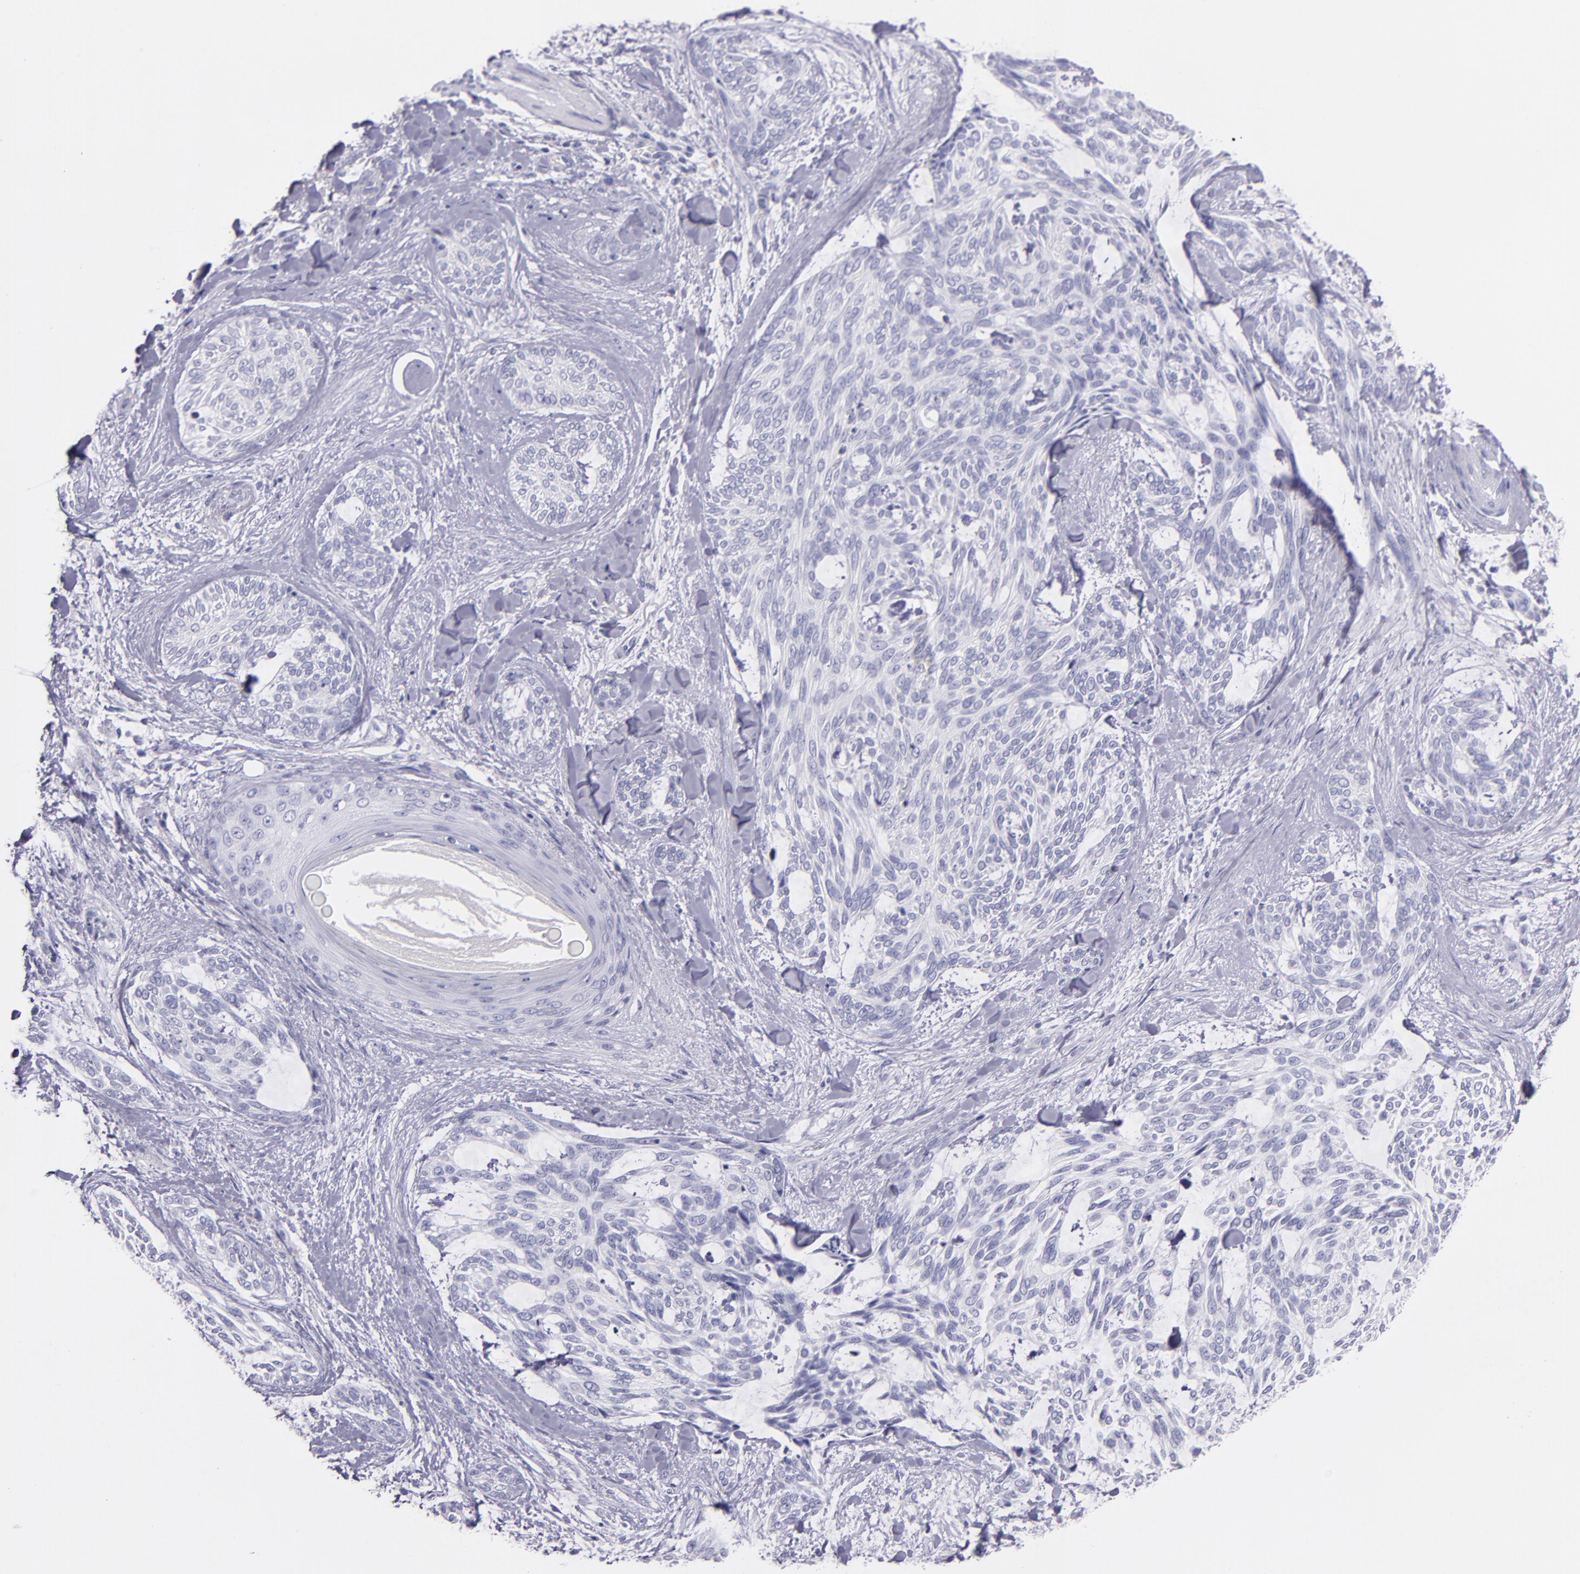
{"staining": {"intensity": "negative", "quantity": "none", "location": "none"}, "tissue": "skin cancer", "cell_type": "Tumor cells", "image_type": "cancer", "snomed": [{"axis": "morphology", "description": "Normal tissue, NOS"}, {"axis": "morphology", "description": "Basal cell carcinoma"}, {"axis": "topography", "description": "Skin"}], "caption": "Immunohistochemistry (IHC) image of neoplastic tissue: skin cancer stained with DAB shows no significant protein positivity in tumor cells.", "gene": "MUC5AC", "patient": {"sex": "female", "age": 71}}